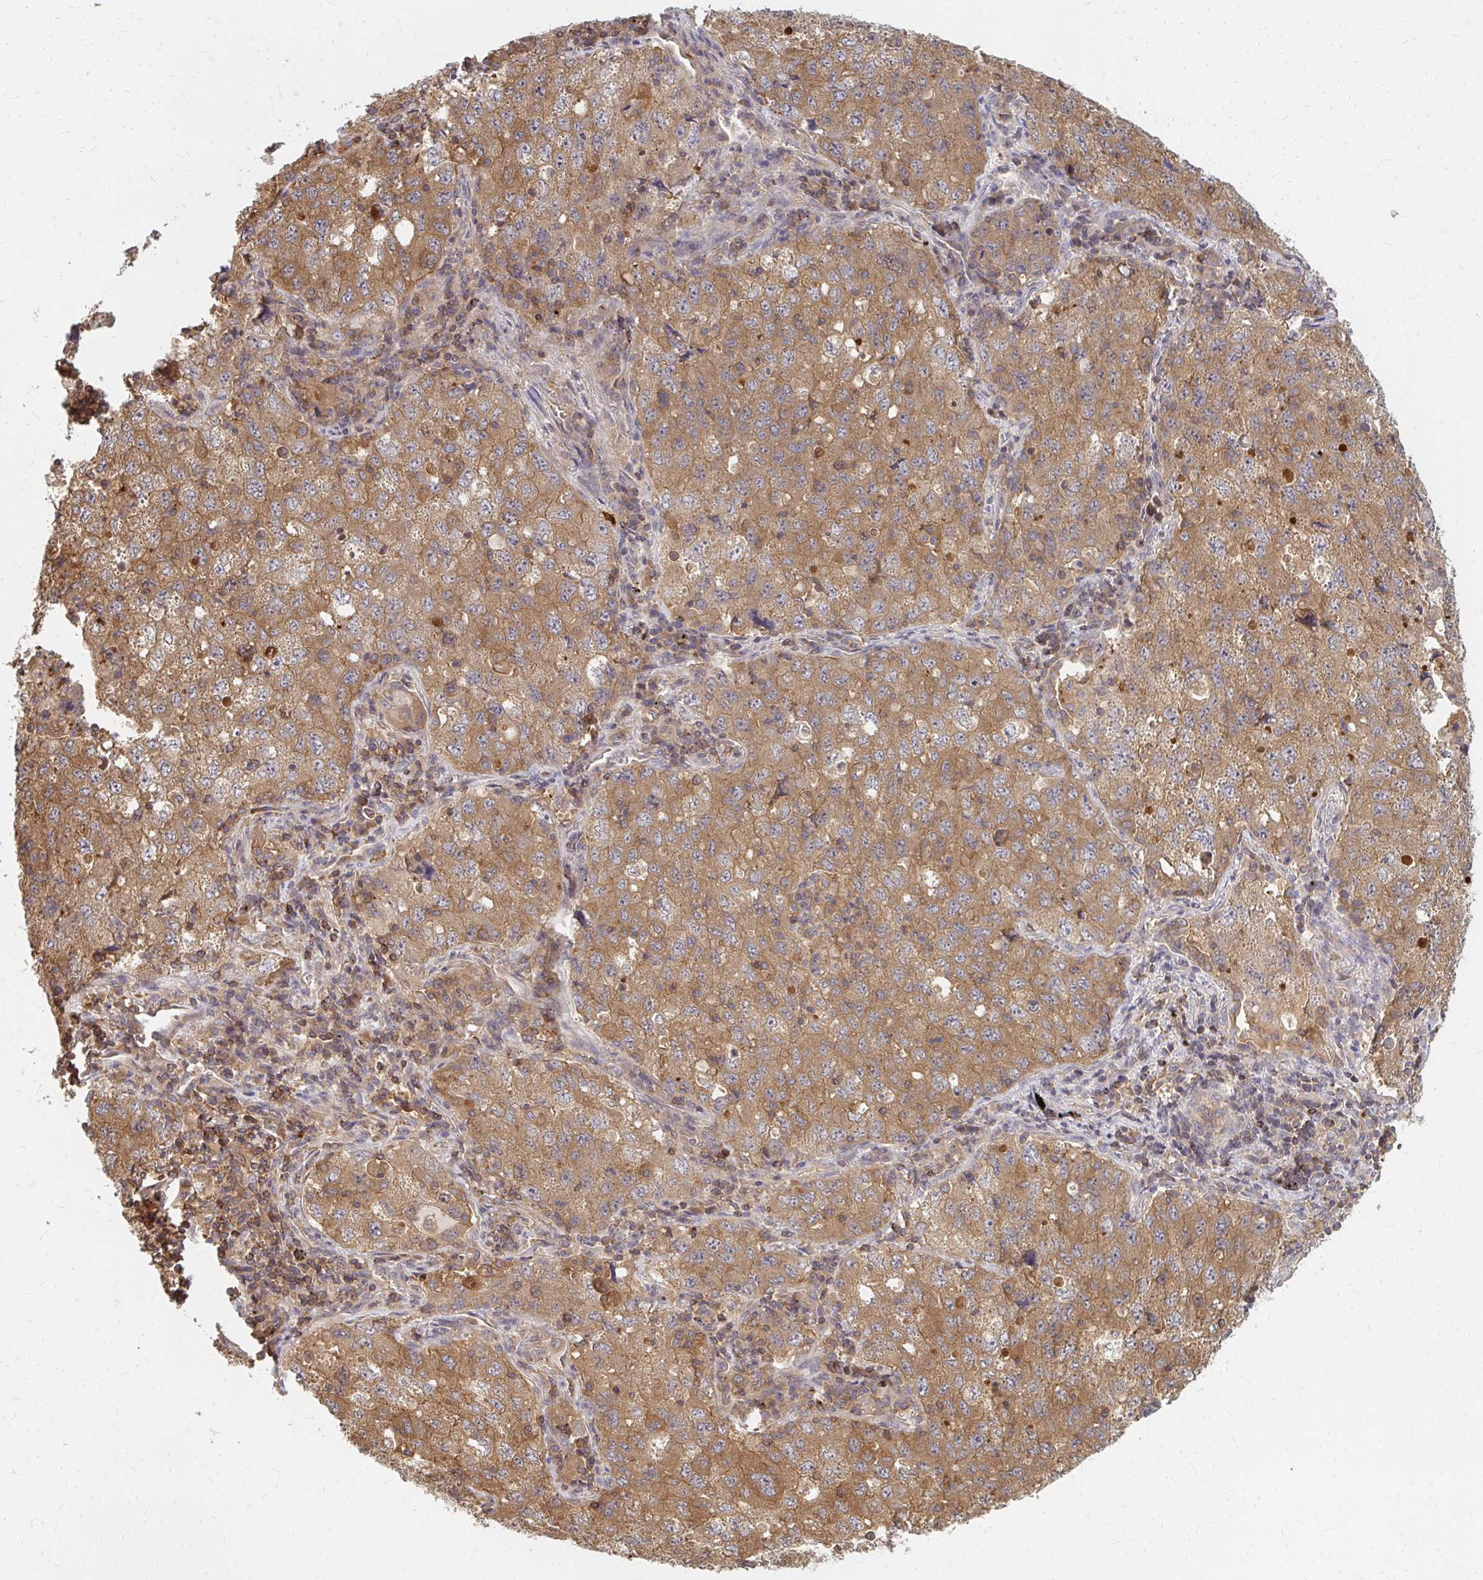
{"staining": {"intensity": "moderate", "quantity": ">75%", "location": "cytoplasmic/membranous"}, "tissue": "lung cancer", "cell_type": "Tumor cells", "image_type": "cancer", "snomed": [{"axis": "morphology", "description": "Adenocarcinoma, NOS"}, {"axis": "topography", "description": "Lung"}], "caption": "Protein analysis of adenocarcinoma (lung) tissue exhibits moderate cytoplasmic/membranous staining in about >75% of tumor cells.", "gene": "ZNF285", "patient": {"sex": "female", "age": 57}}